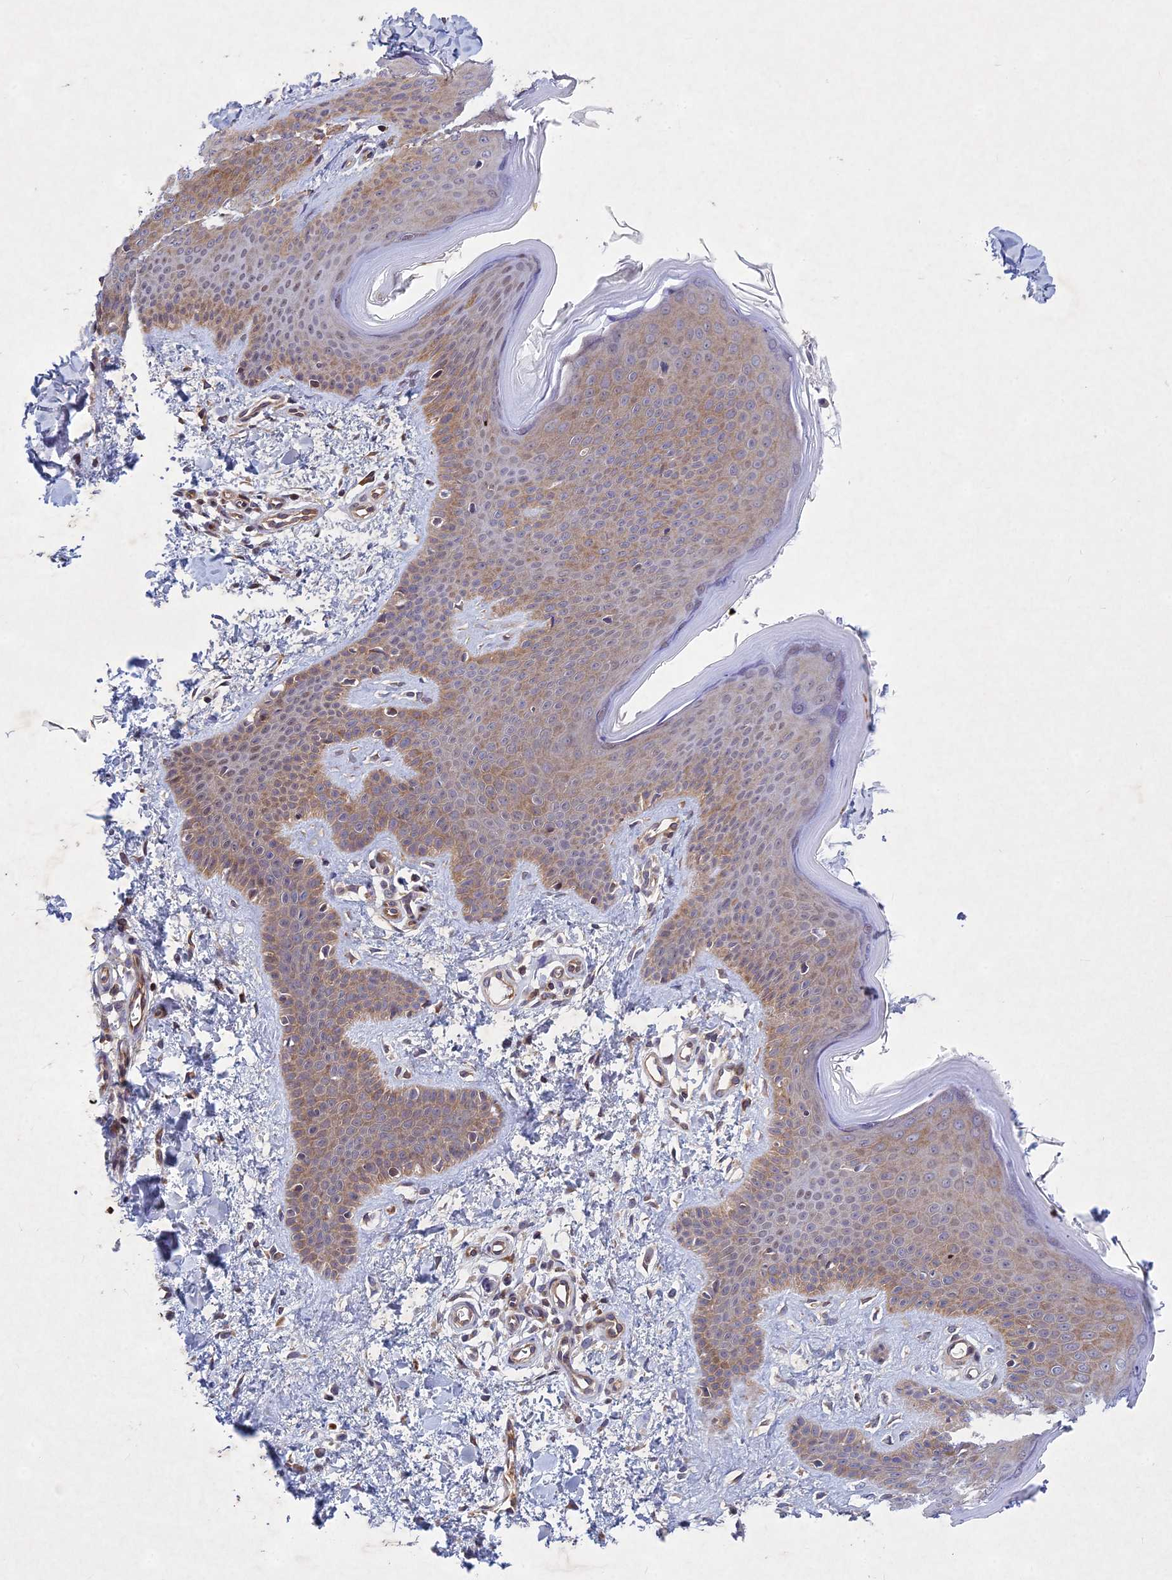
{"staining": {"intensity": "weak", "quantity": ">75%", "location": "cytoplasmic/membranous"}, "tissue": "skin", "cell_type": "Fibroblasts", "image_type": "normal", "snomed": [{"axis": "morphology", "description": "Normal tissue, NOS"}, {"axis": "topography", "description": "Skin"}], "caption": "The image displays immunohistochemical staining of unremarkable skin. There is weak cytoplasmic/membranous staining is seen in about >75% of fibroblasts. (DAB IHC with brightfield microscopy, high magnification).", "gene": "PTHLH", "patient": {"sex": "male", "age": 36}}